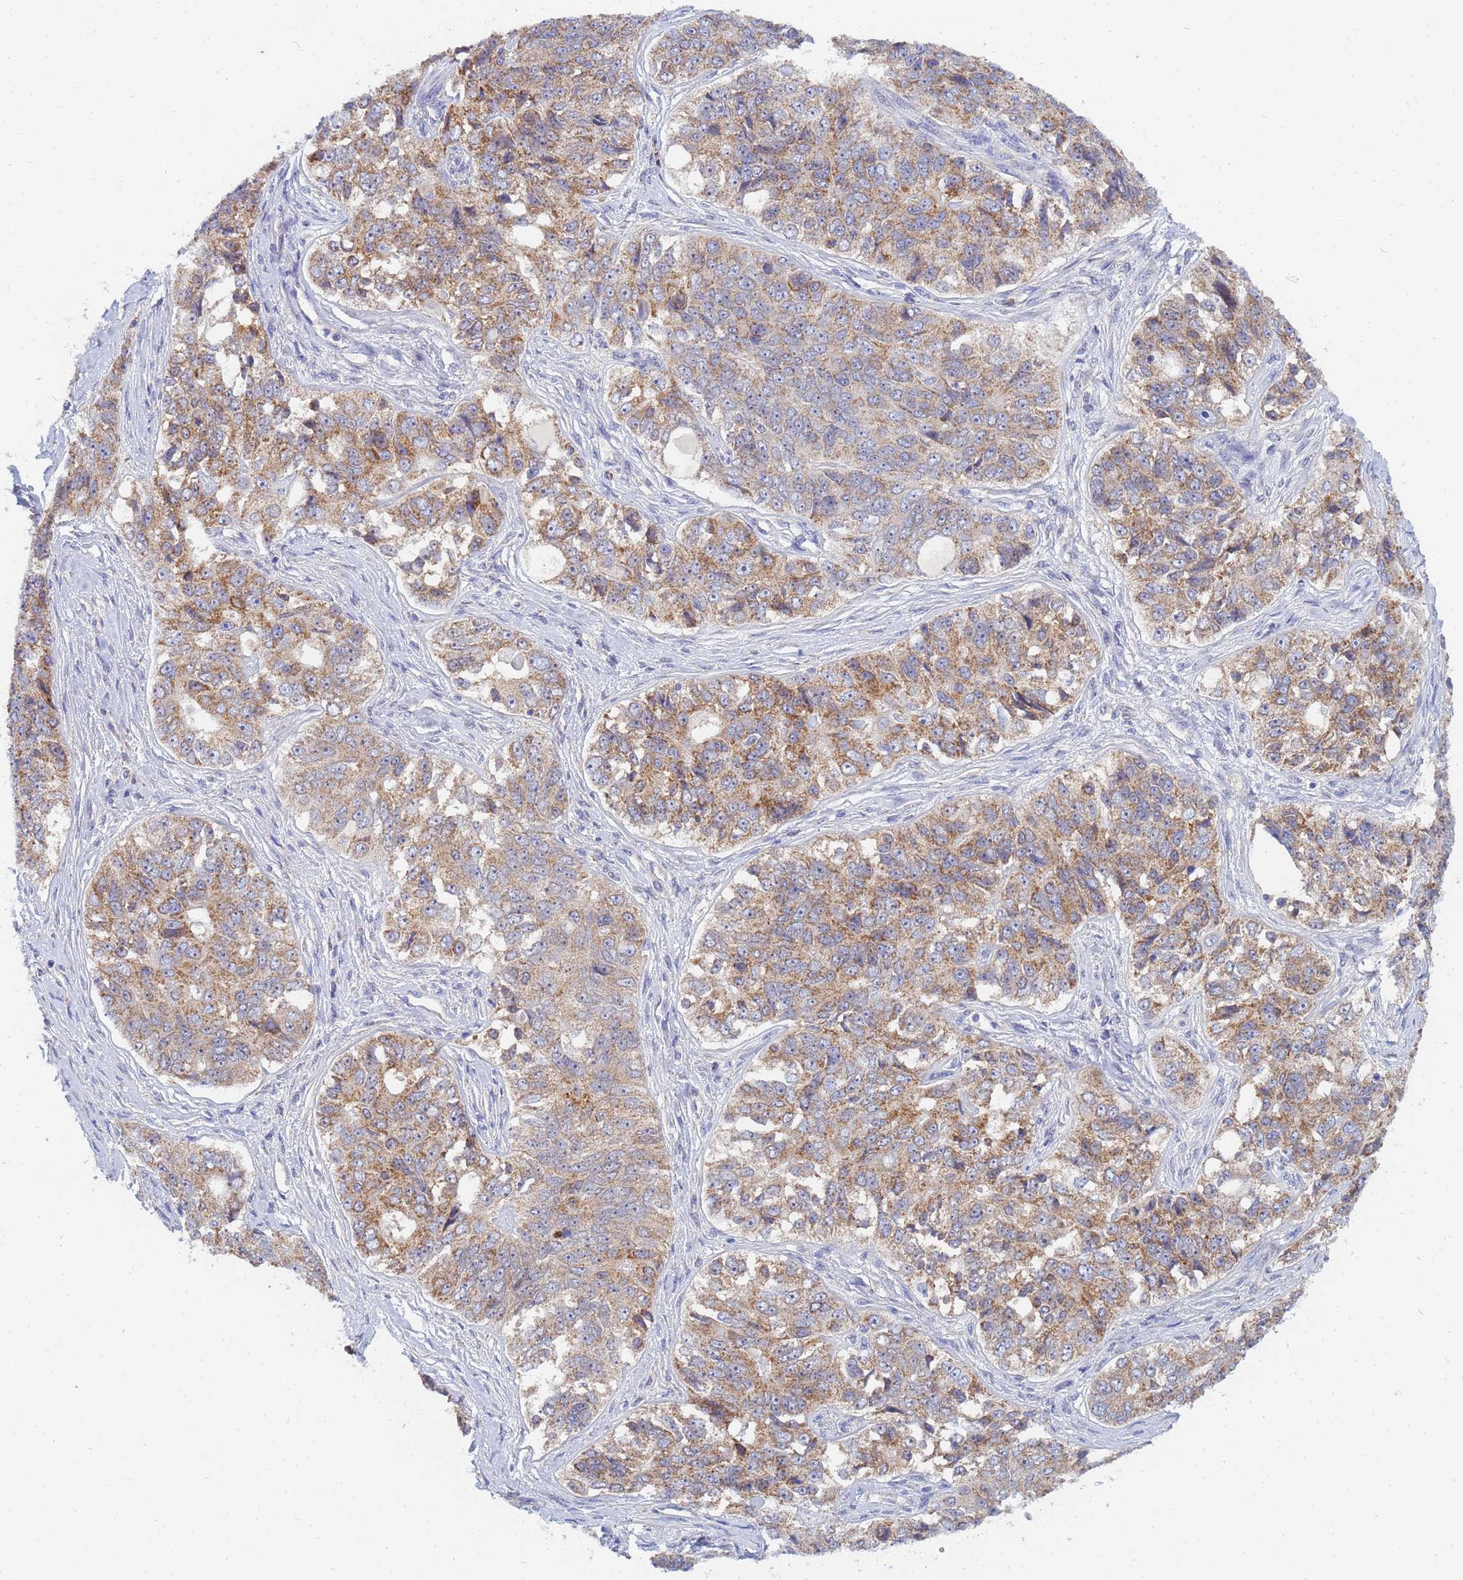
{"staining": {"intensity": "moderate", "quantity": ">75%", "location": "cytoplasmic/membranous"}, "tissue": "ovarian cancer", "cell_type": "Tumor cells", "image_type": "cancer", "snomed": [{"axis": "morphology", "description": "Carcinoma, endometroid"}, {"axis": "topography", "description": "Ovary"}], "caption": "A photomicrograph of ovarian cancer stained for a protein demonstrates moderate cytoplasmic/membranous brown staining in tumor cells.", "gene": "SDR39U1", "patient": {"sex": "female", "age": 51}}